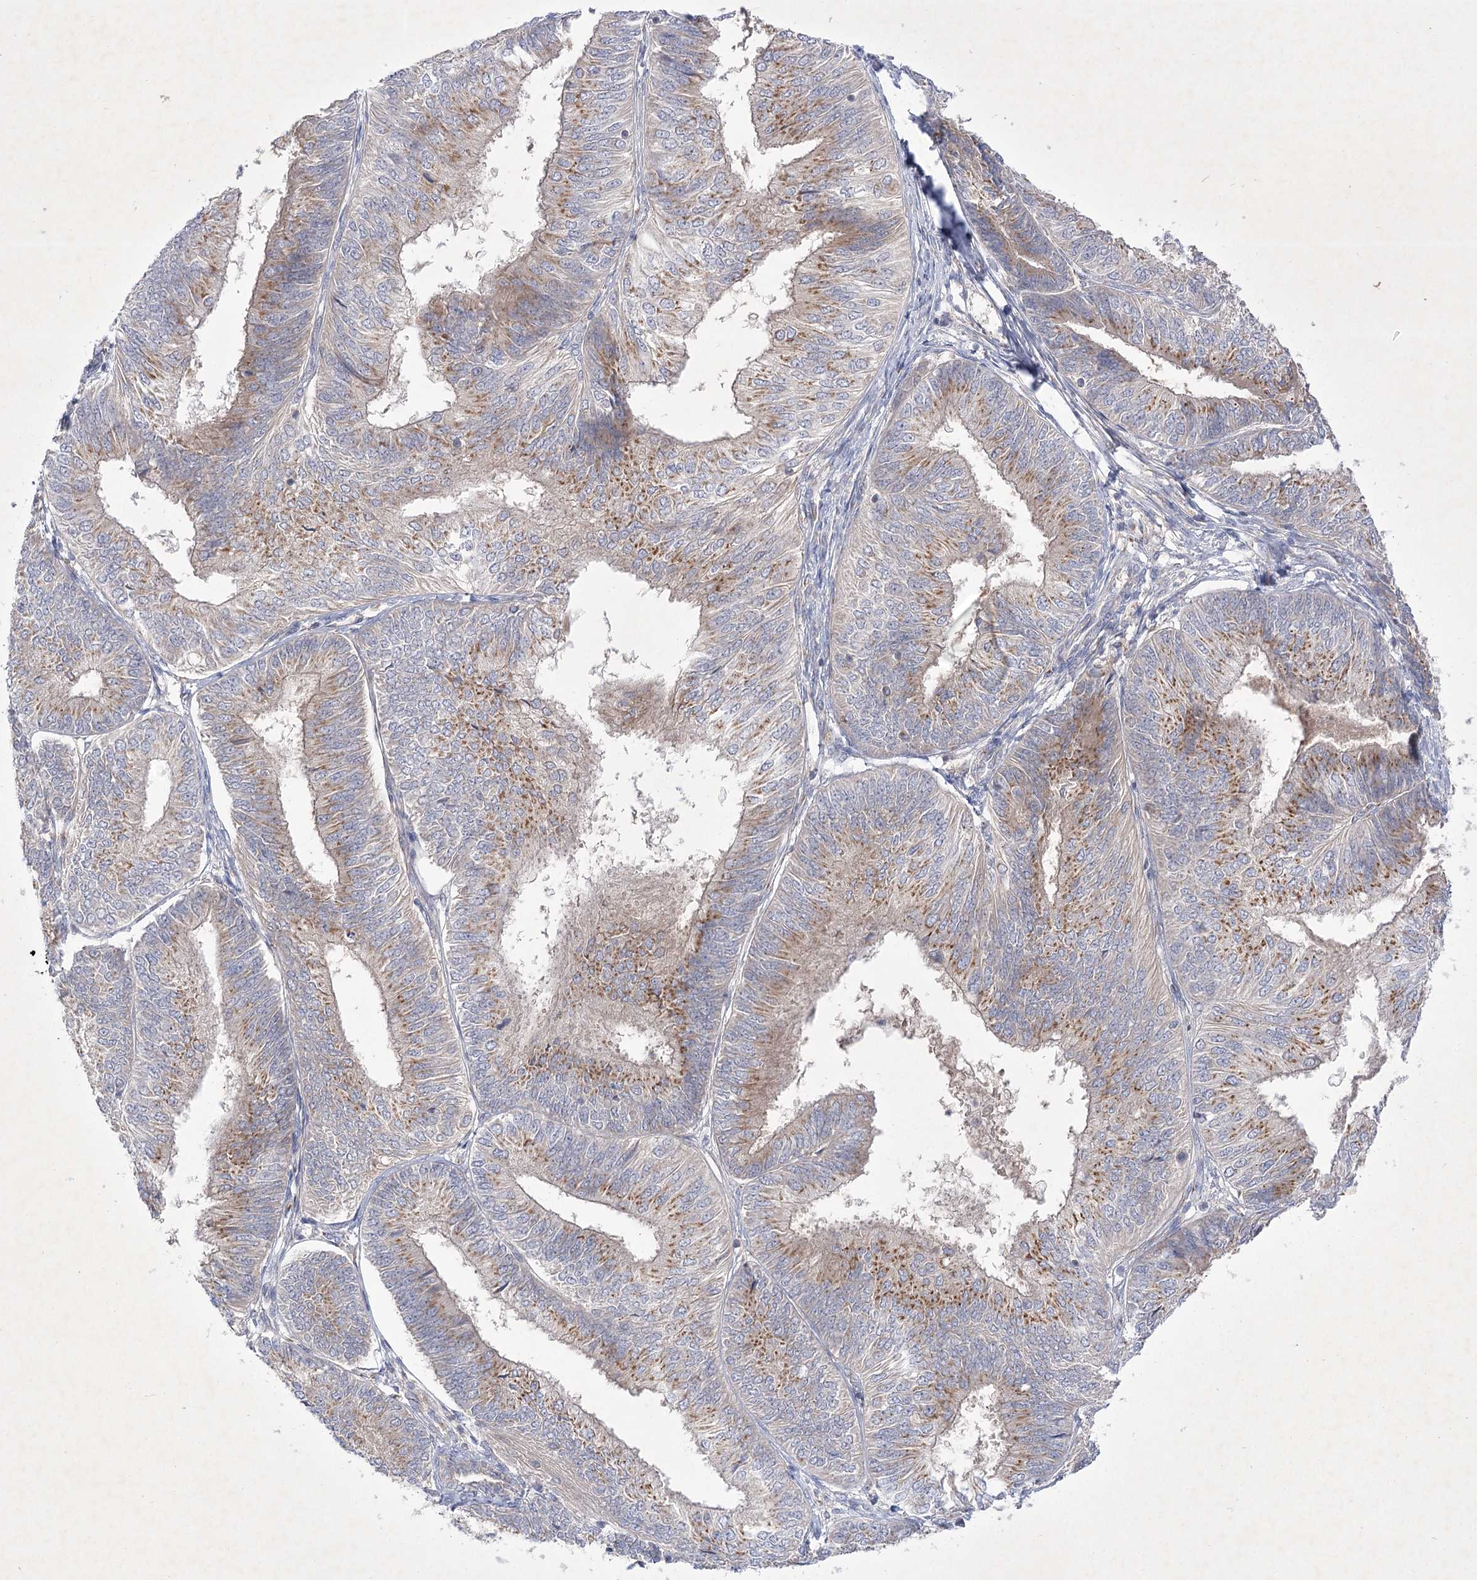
{"staining": {"intensity": "moderate", "quantity": ">75%", "location": "cytoplasmic/membranous"}, "tissue": "endometrial cancer", "cell_type": "Tumor cells", "image_type": "cancer", "snomed": [{"axis": "morphology", "description": "Adenocarcinoma, NOS"}, {"axis": "topography", "description": "Endometrium"}], "caption": "Tumor cells display medium levels of moderate cytoplasmic/membranous positivity in about >75% of cells in endometrial adenocarcinoma. The protein is shown in brown color, while the nuclei are stained blue.", "gene": "GBF1", "patient": {"sex": "female", "age": 58}}